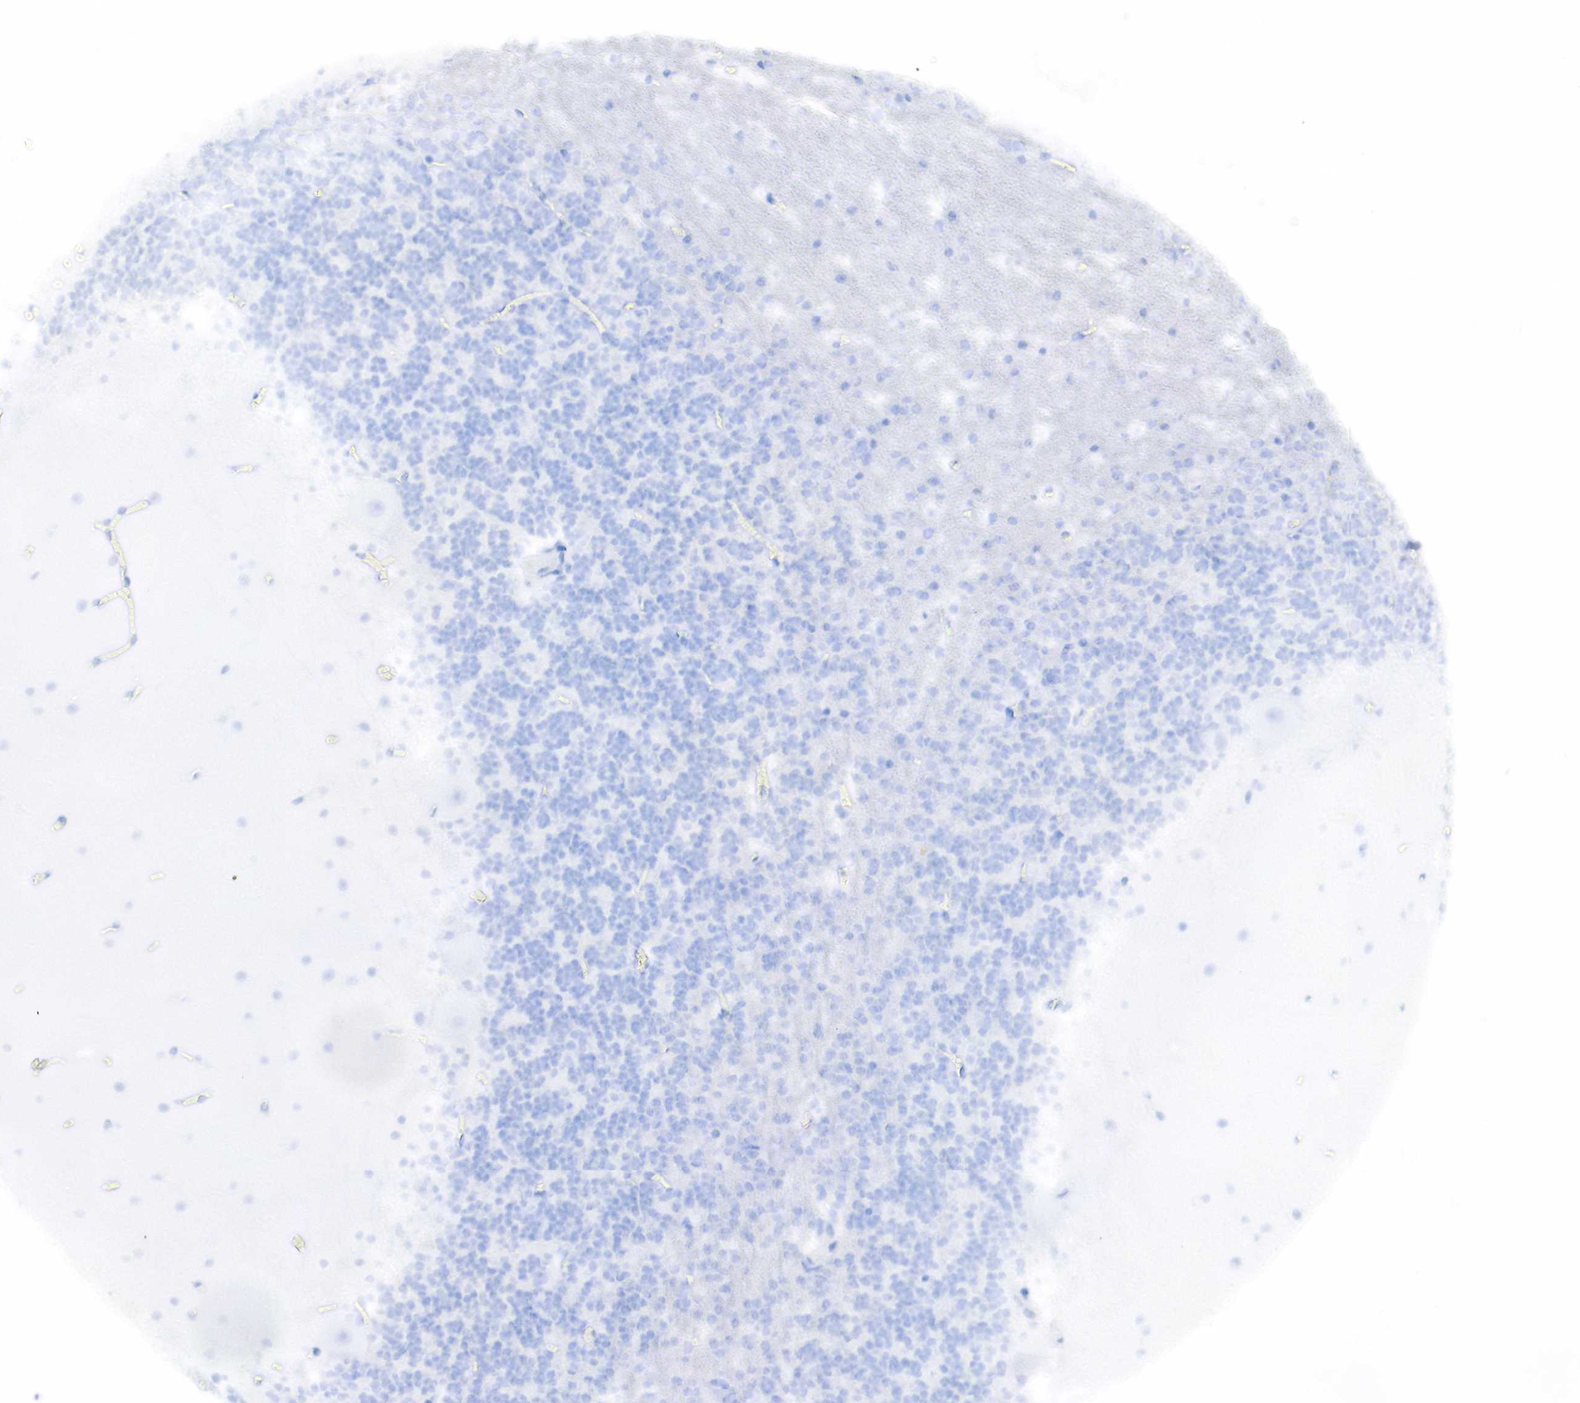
{"staining": {"intensity": "negative", "quantity": "none", "location": "none"}, "tissue": "cerebellum", "cell_type": "Cells in granular layer", "image_type": "normal", "snomed": [{"axis": "morphology", "description": "Normal tissue, NOS"}, {"axis": "topography", "description": "Cerebellum"}], "caption": "Cells in granular layer are negative for brown protein staining in benign cerebellum. (DAB immunohistochemistry (IHC) with hematoxylin counter stain).", "gene": "KRT19", "patient": {"sex": "male", "age": 45}}